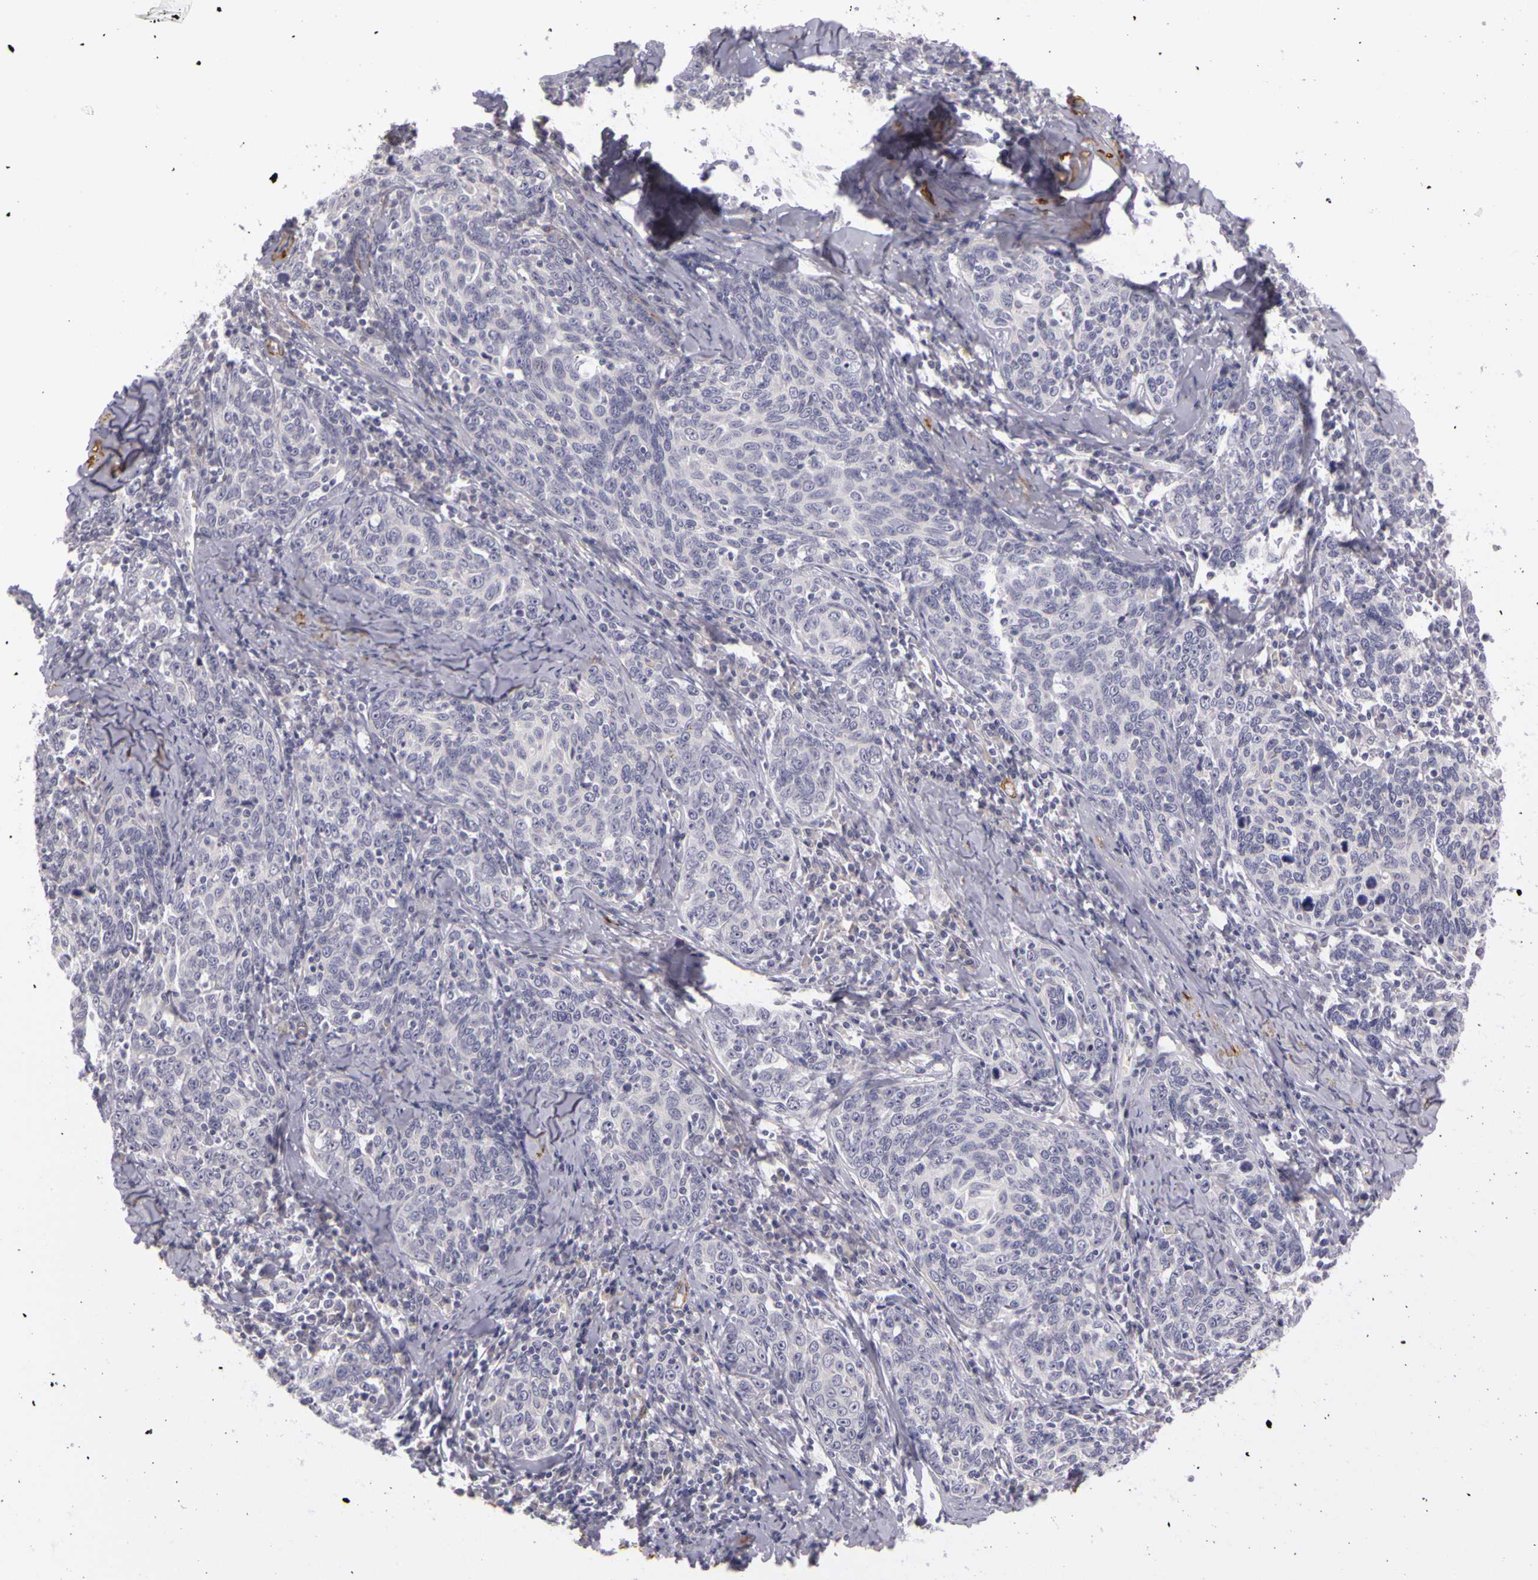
{"staining": {"intensity": "negative", "quantity": "none", "location": "none"}, "tissue": "cervical cancer", "cell_type": "Tumor cells", "image_type": "cancer", "snomed": [{"axis": "morphology", "description": "Squamous cell carcinoma, NOS"}, {"axis": "topography", "description": "Cervix"}], "caption": "This is a photomicrograph of immunohistochemistry staining of cervical cancer, which shows no positivity in tumor cells.", "gene": "CNTN2", "patient": {"sex": "female", "age": 41}}